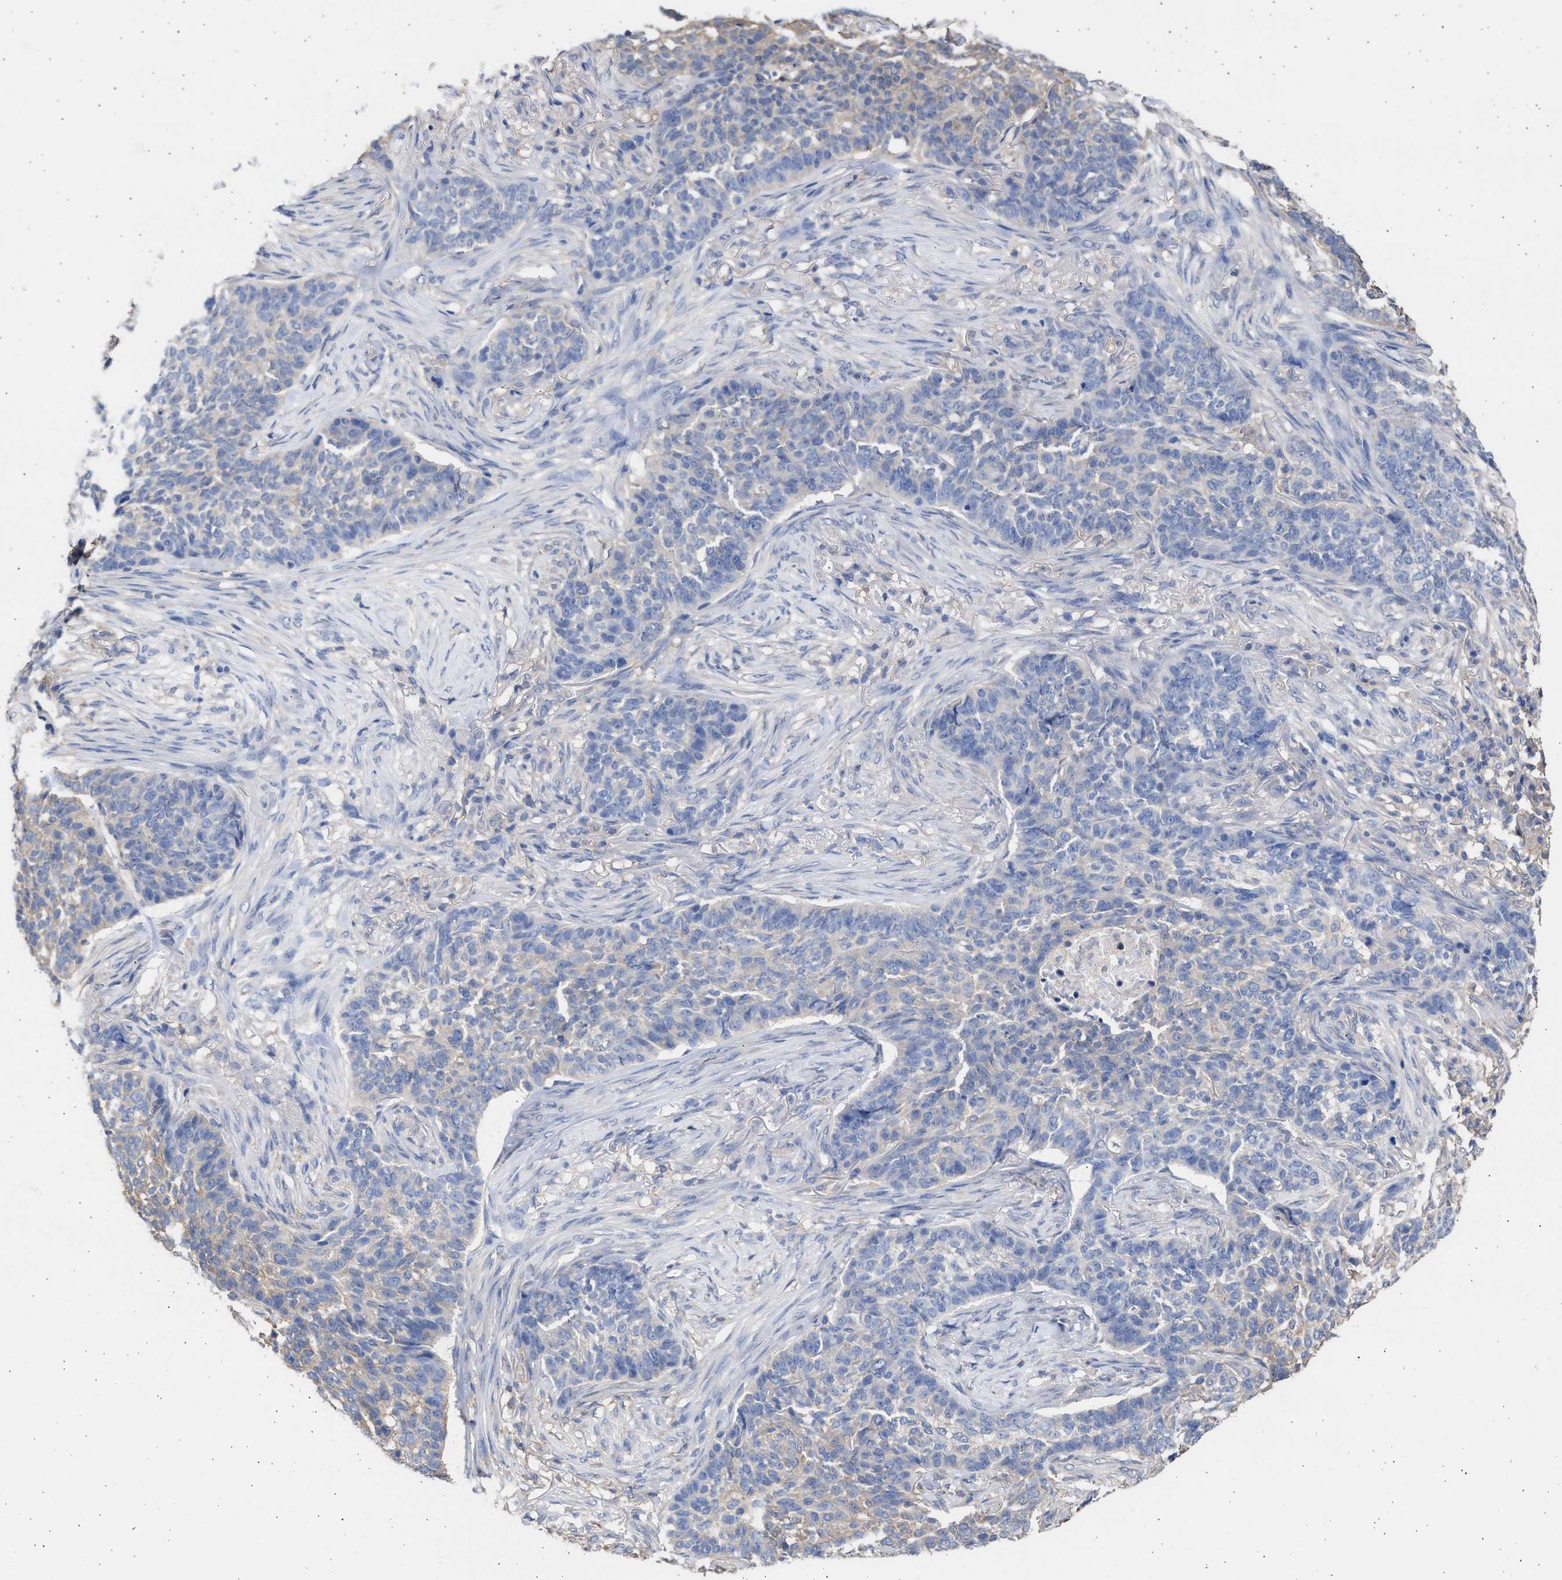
{"staining": {"intensity": "negative", "quantity": "none", "location": "none"}, "tissue": "skin cancer", "cell_type": "Tumor cells", "image_type": "cancer", "snomed": [{"axis": "morphology", "description": "Basal cell carcinoma"}, {"axis": "topography", "description": "Skin"}], "caption": "Tumor cells show no significant staining in skin basal cell carcinoma.", "gene": "ALDOC", "patient": {"sex": "male", "age": 85}}